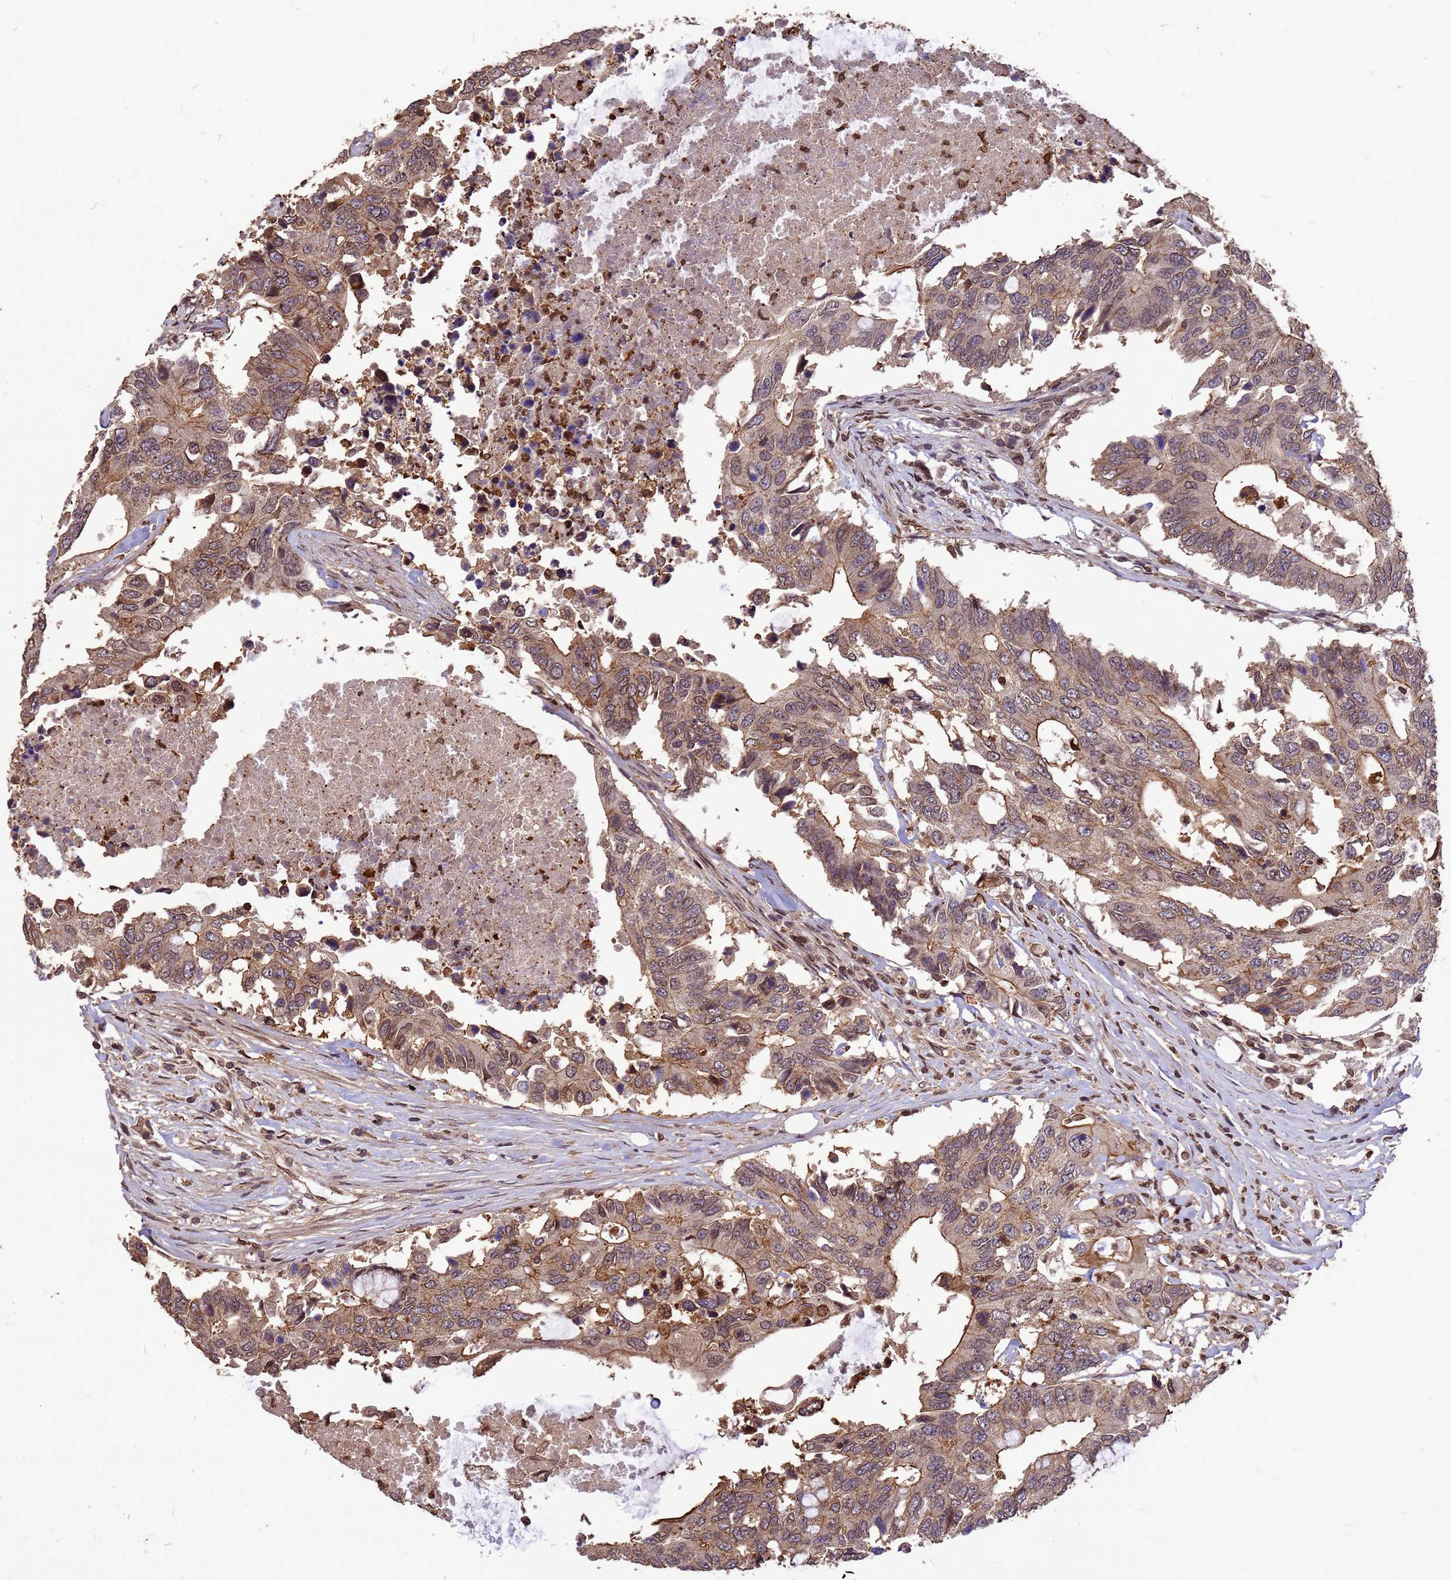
{"staining": {"intensity": "moderate", "quantity": "25%-75%", "location": "cytoplasmic/membranous"}, "tissue": "colorectal cancer", "cell_type": "Tumor cells", "image_type": "cancer", "snomed": [{"axis": "morphology", "description": "Adenocarcinoma, NOS"}, {"axis": "topography", "description": "Colon"}], "caption": "Colorectal cancer (adenocarcinoma) stained for a protein (brown) displays moderate cytoplasmic/membranous positive positivity in approximately 25%-75% of tumor cells.", "gene": "C1orf35", "patient": {"sex": "male", "age": 71}}